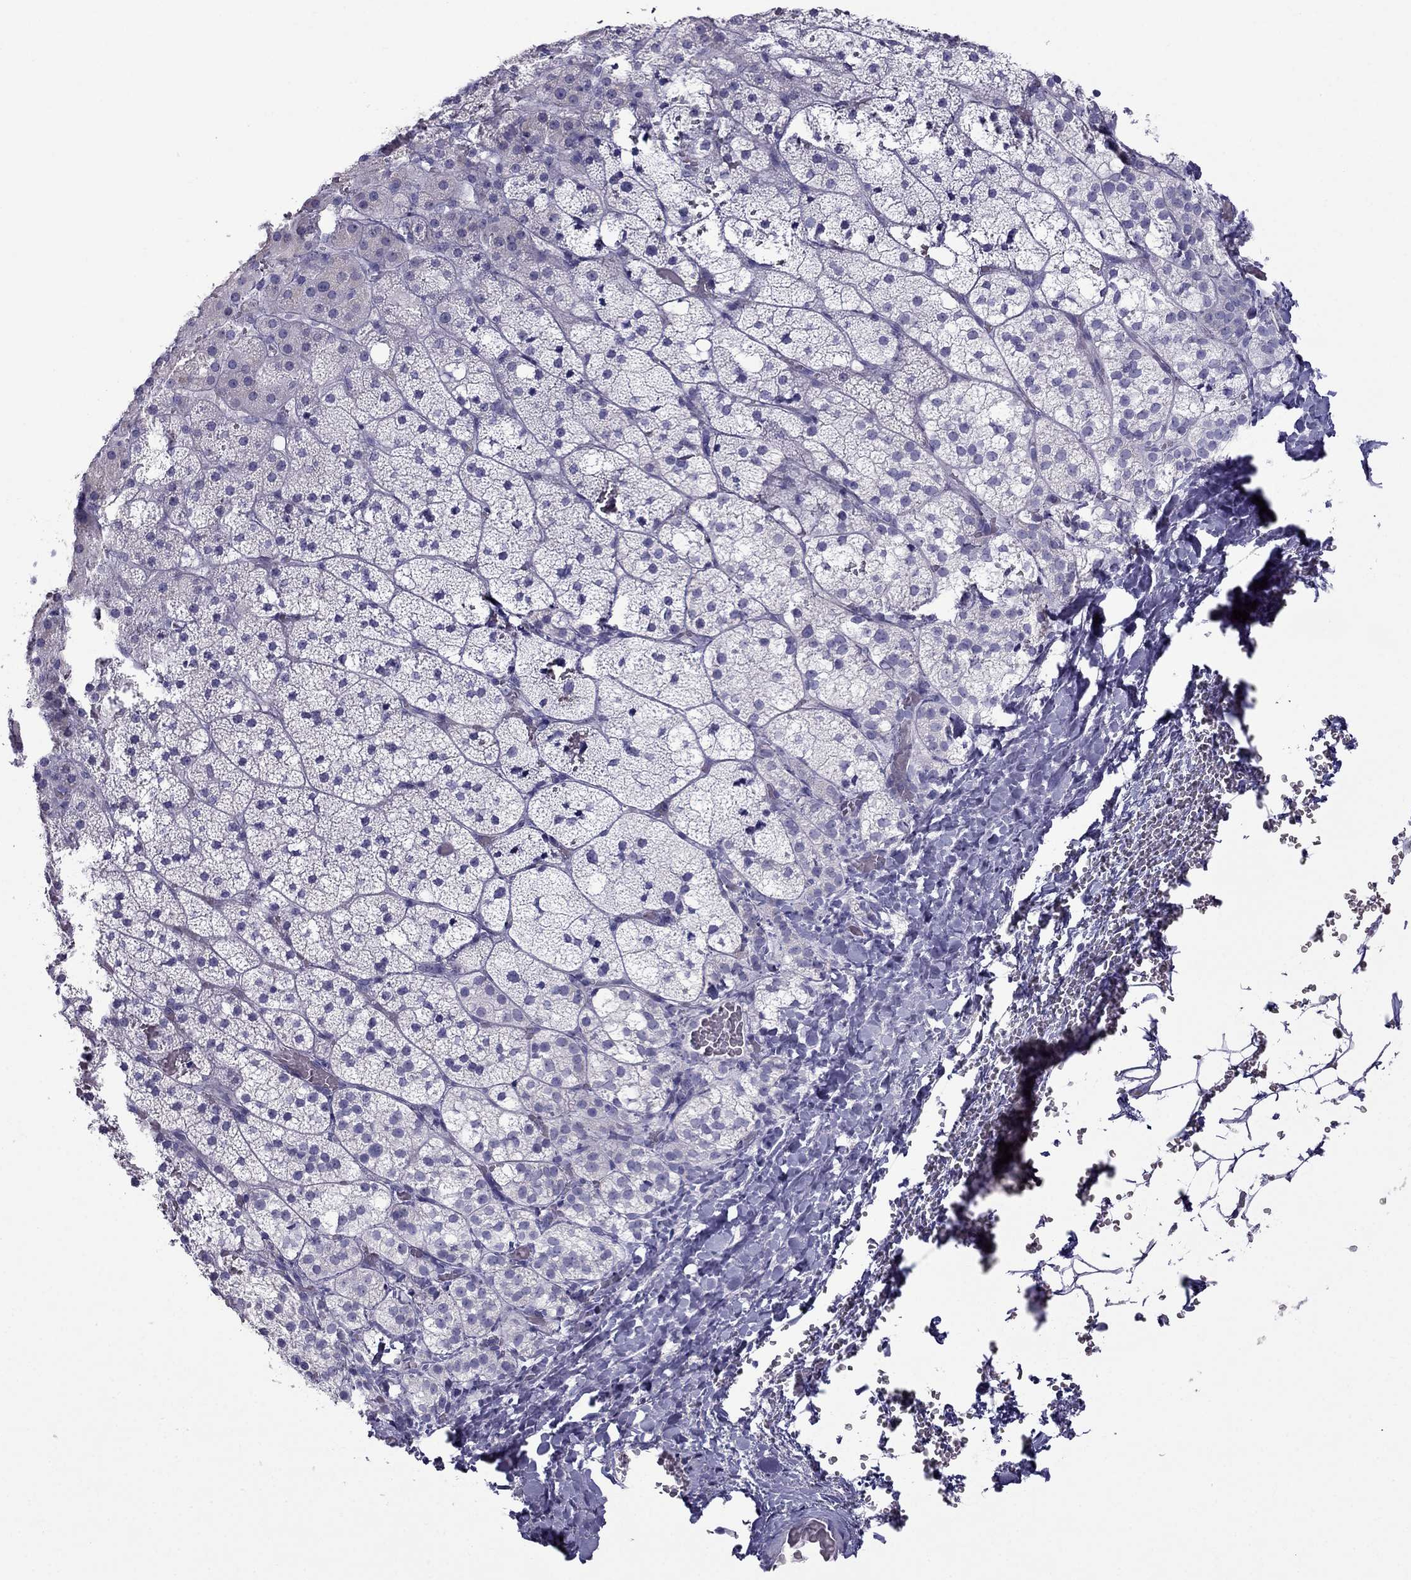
{"staining": {"intensity": "negative", "quantity": "none", "location": "none"}, "tissue": "adrenal gland", "cell_type": "Glandular cells", "image_type": "normal", "snomed": [{"axis": "morphology", "description": "Normal tissue, NOS"}, {"axis": "topography", "description": "Adrenal gland"}], "caption": "A high-resolution micrograph shows immunohistochemistry staining of unremarkable adrenal gland, which exhibits no significant positivity in glandular cells.", "gene": "ERC2", "patient": {"sex": "male", "age": 53}}